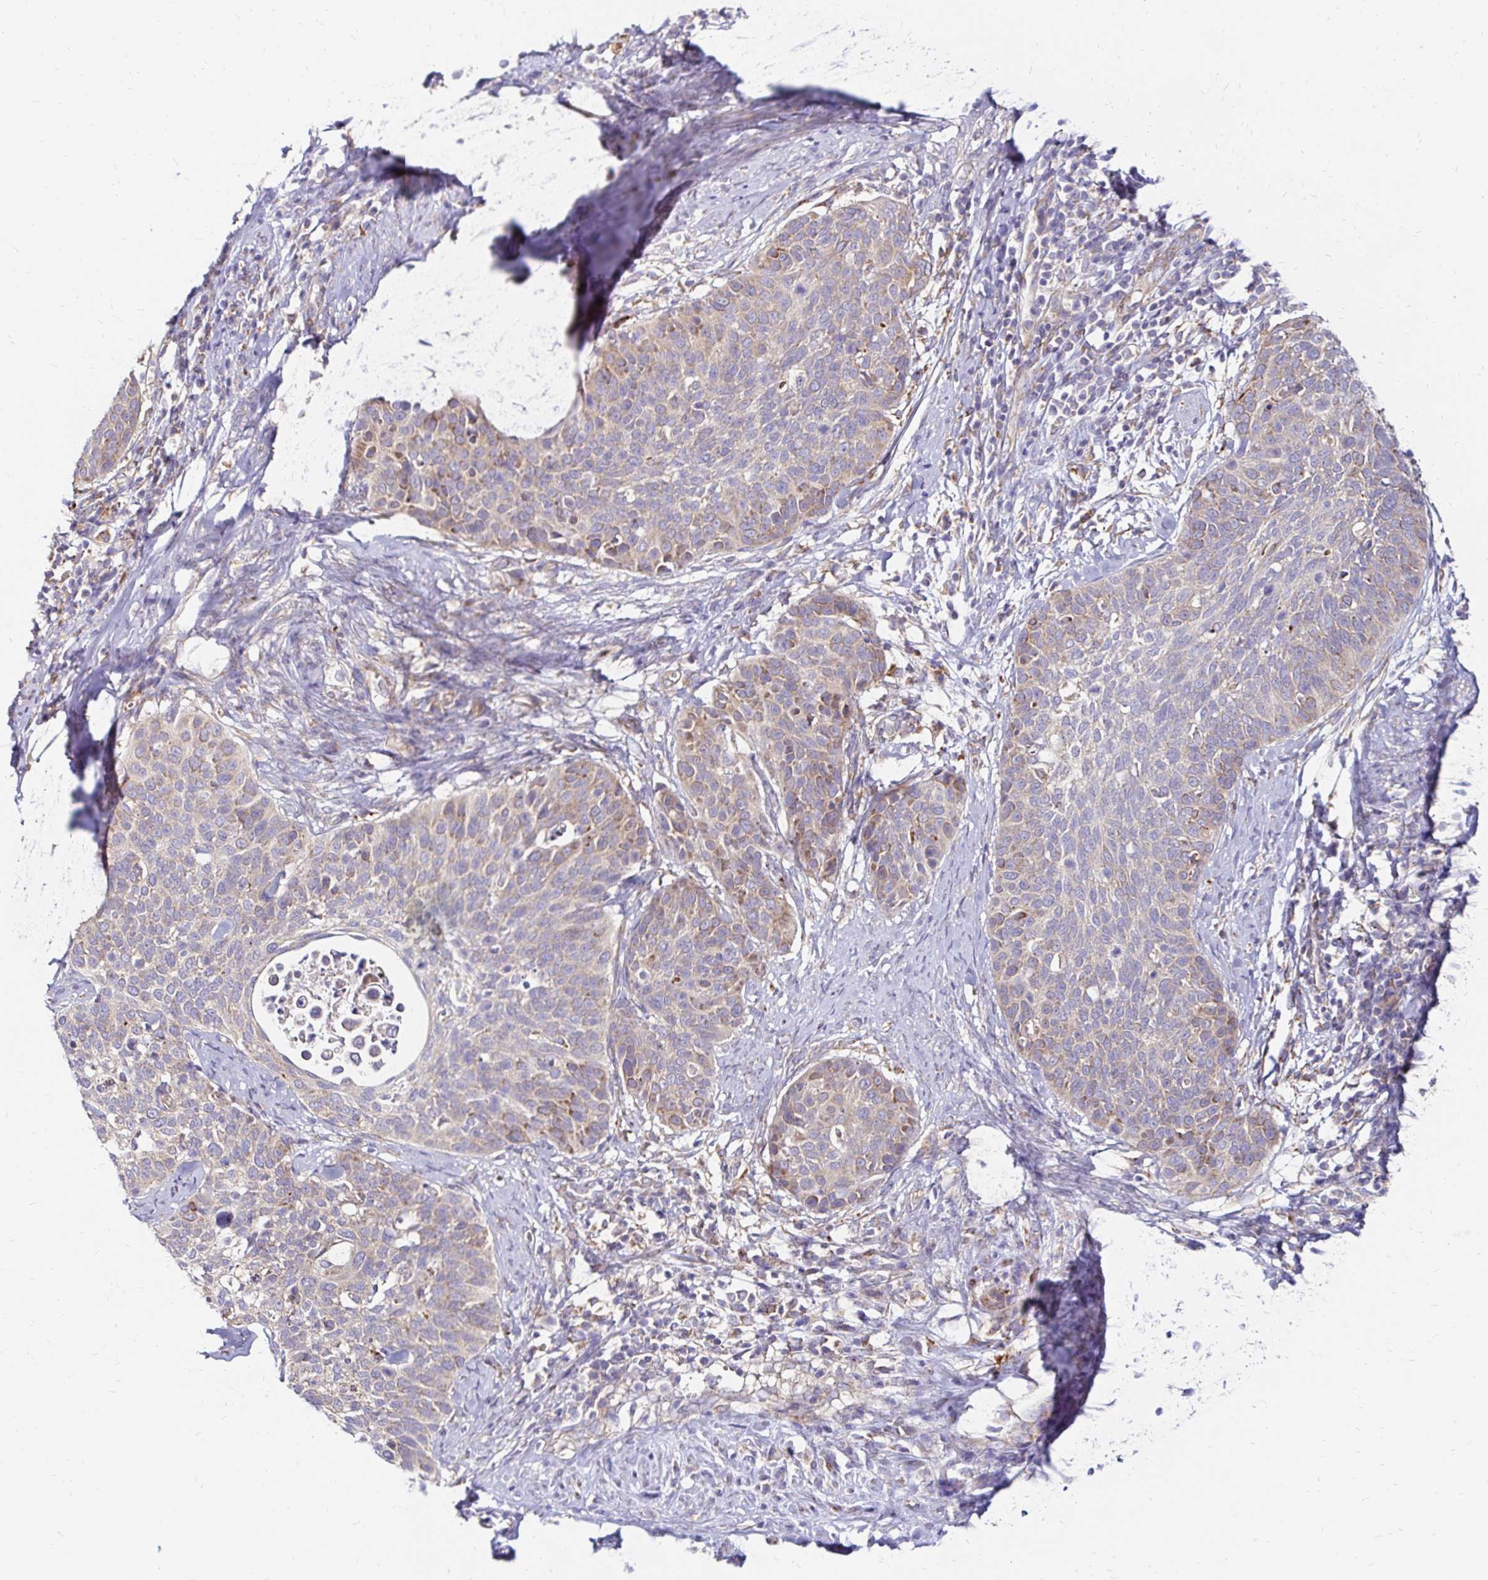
{"staining": {"intensity": "weak", "quantity": "25%-75%", "location": "cytoplasmic/membranous"}, "tissue": "cervical cancer", "cell_type": "Tumor cells", "image_type": "cancer", "snomed": [{"axis": "morphology", "description": "Squamous cell carcinoma, NOS"}, {"axis": "topography", "description": "Cervix"}], "caption": "A brown stain labels weak cytoplasmic/membranous staining of a protein in human cervical squamous cell carcinoma tumor cells. (DAB = brown stain, brightfield microscopy at high magnification).", "gene": "IDUA", "patient": {"sex": "female", "age": 69}}